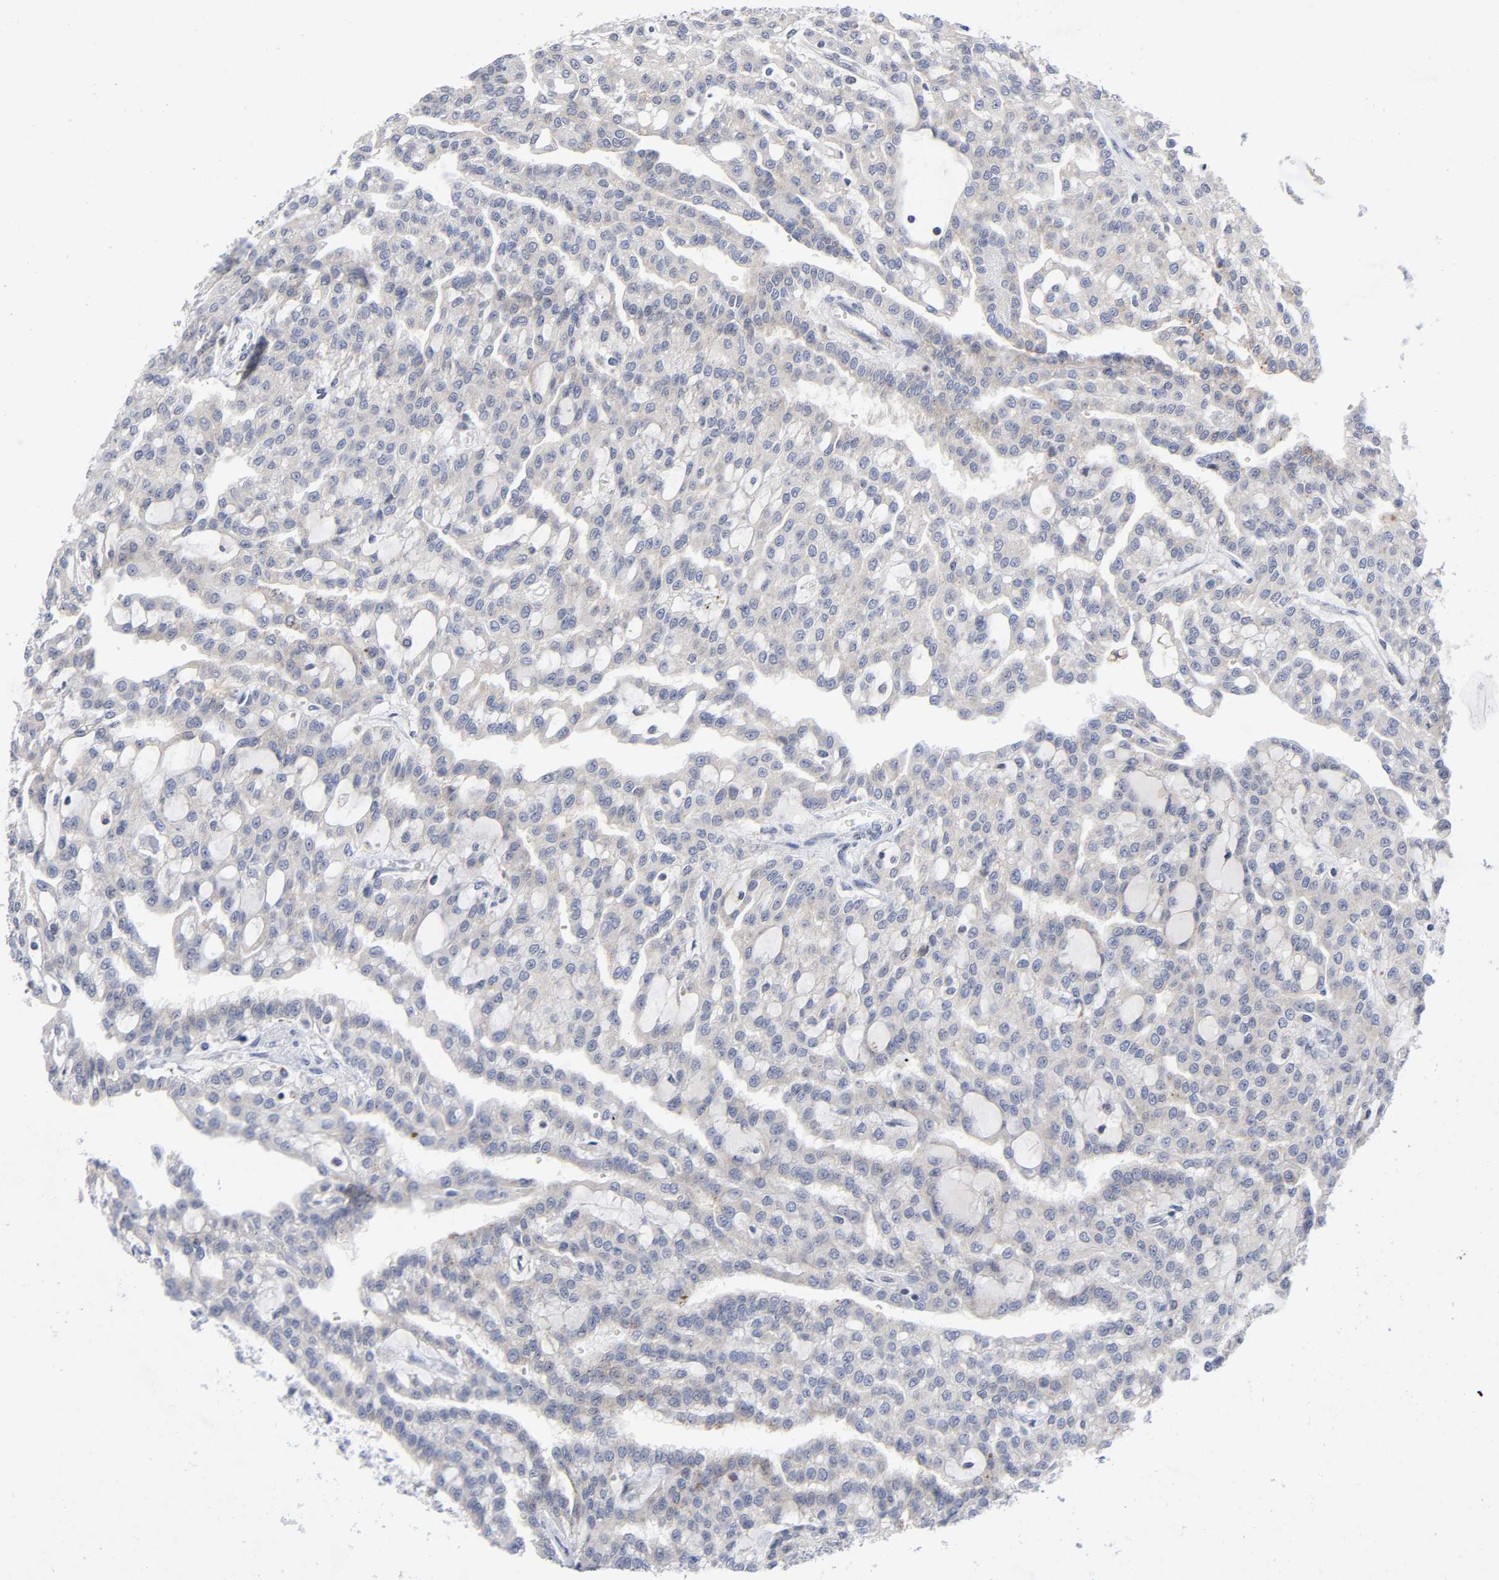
{"staining": {"intensity": "weak", "quantity": "25%-75%", "location": "cytoplasmic/membranous"}, "tissue": "renal cancer", "cell_type": "Tumor cells", "image_type": "cancer", "snomed": [{"axis": "morphology", "description": "Adenocarcinoma, NOS"}, {"axis": "topography", "description": "Kidney"}], "caption": "Protein expression analysis of adenocarcinoma (renal) exhibits weak cytoplasmic/membranous positivity in about 25%-75% of tumor cells.", "gene": "EIF5", "patient": {"sex": "male", "age": 63}}